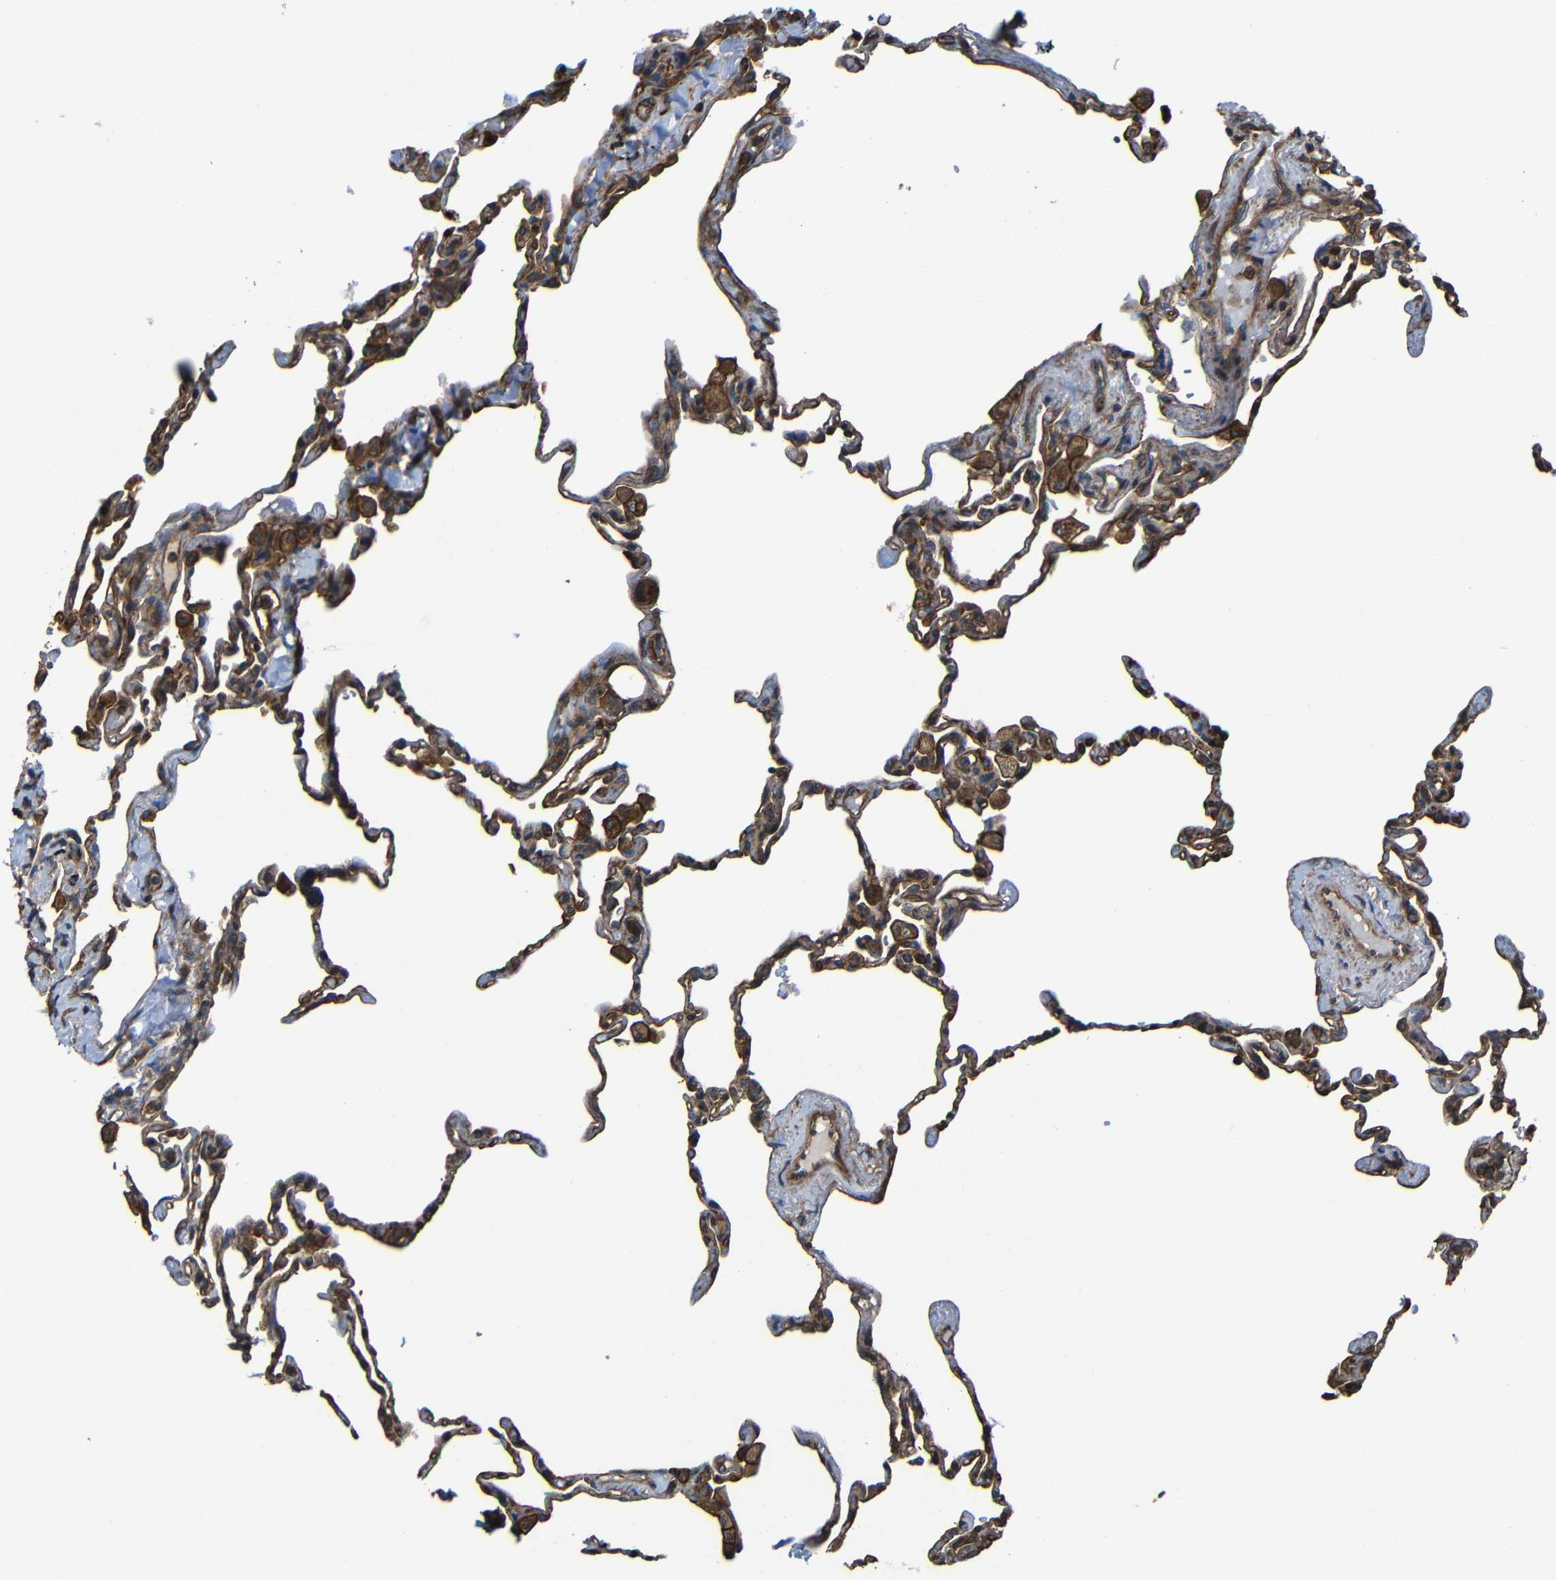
{"staining": {"intensity": "moderate", "quantity": "25%-75%", "location": "cytoplasmic/membranous"}, "tissue": "lung", "cell_type": "Alveolar cells", "image_type": "normal", "snomed": [{"axis": "morphology", "description": "Normal tissue, NOS"}, {"axis": "topography", "description": "Lung"}], "caption": "The histopathology image demonstrates staining of benign lung, revealing moderate cytoplasmic/membranous protein expression (brown color) within alveolar cells.", "gene": "PTCH1", "patient": {"sex": "male", "age": 59}}